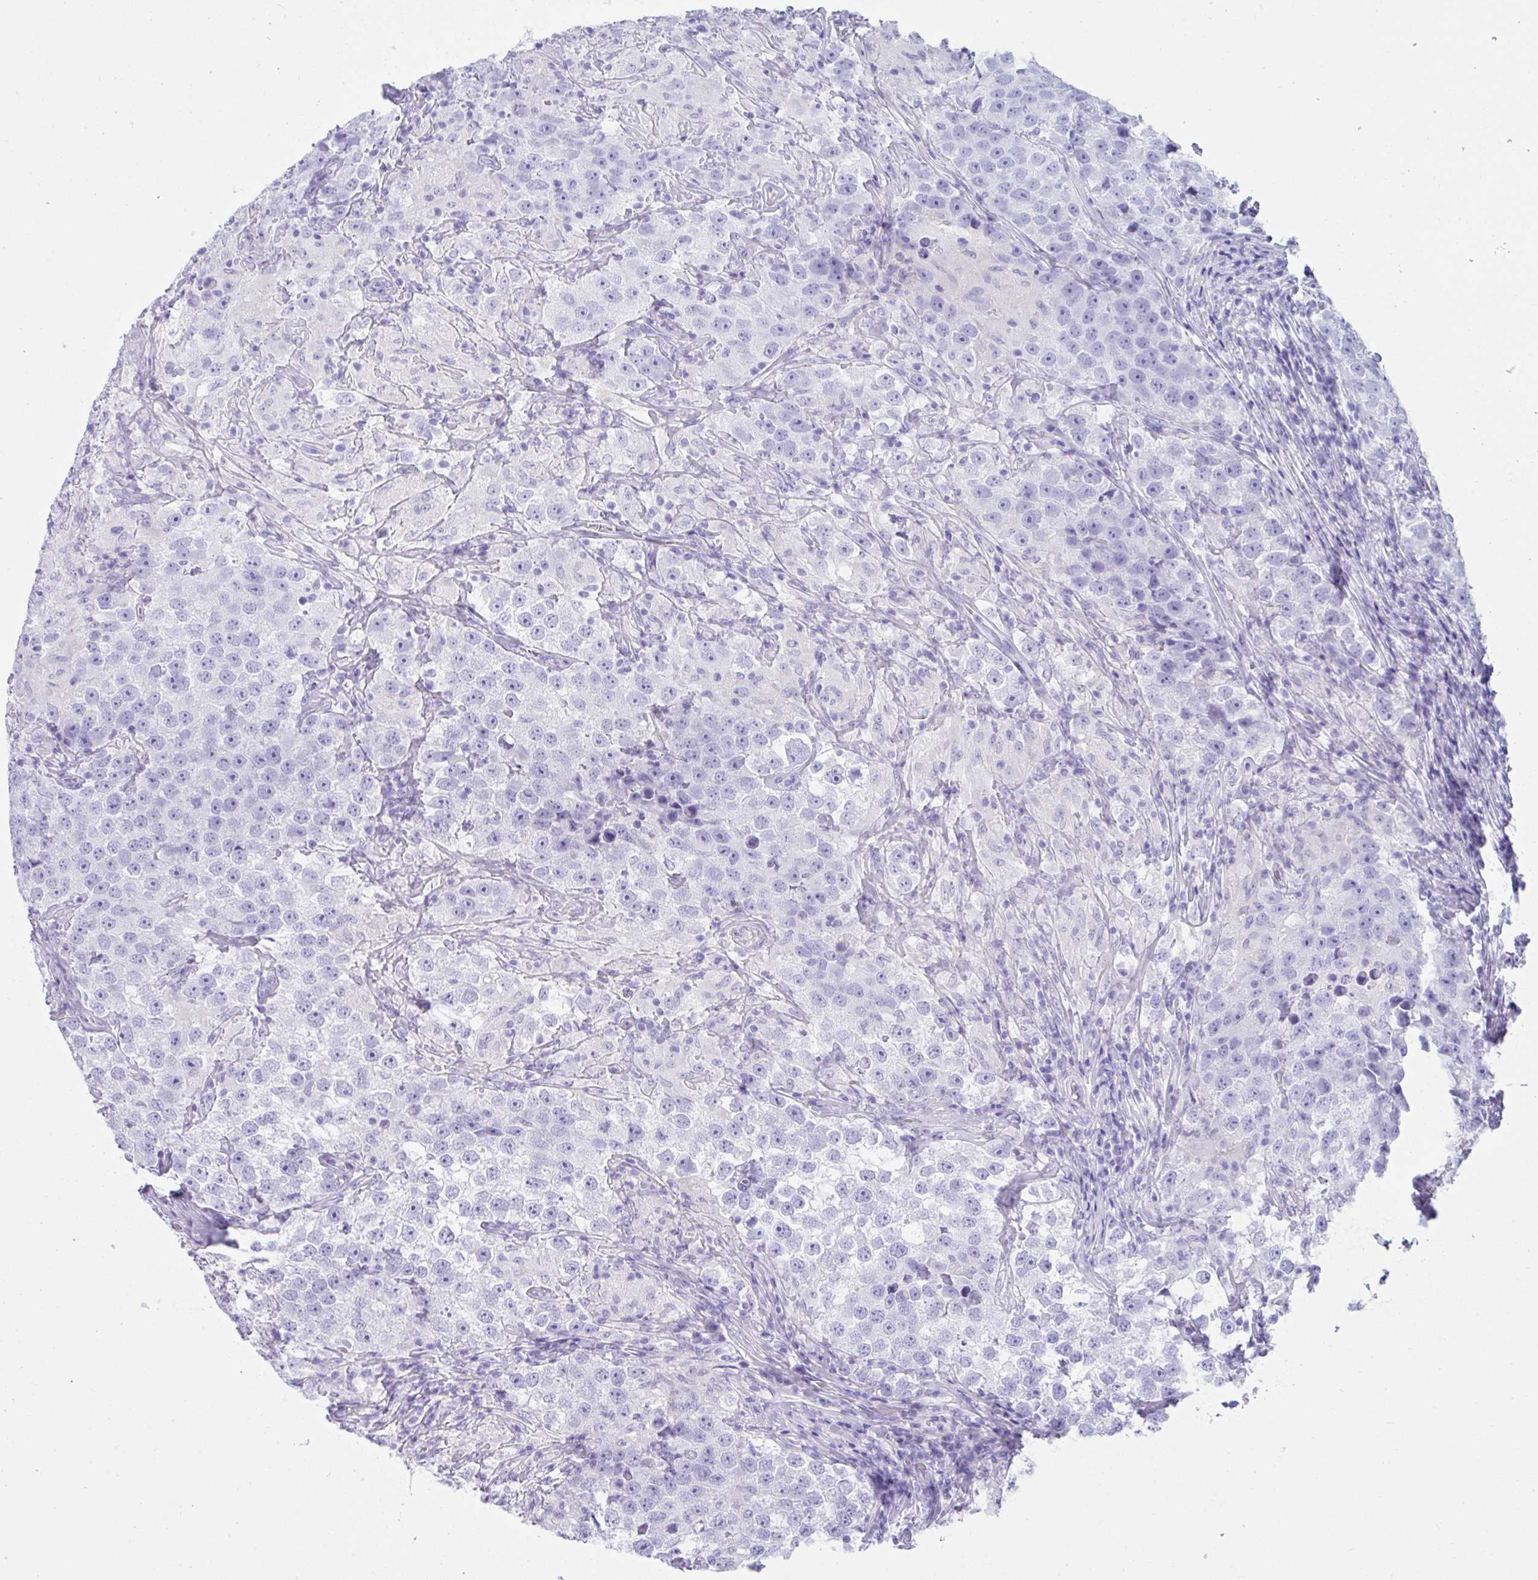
{"staining": {"intensity": "negative", "quantity": "none", "location": "none"}, "tissue": "testis cancer", "cell_type": "Tumor cells", "image_type": "cancer", "snomed": [{"axis": "morphology", "description": "Seminoma, NOS"}, {"axis": "topography", "description": "Testis"}], "caption": "Immunohistochemical staining of seminoma (testis) reveals no significant staining in tumor cells.", "gene": "PSCA", "patient": {"sex": "male", "age": 46}}